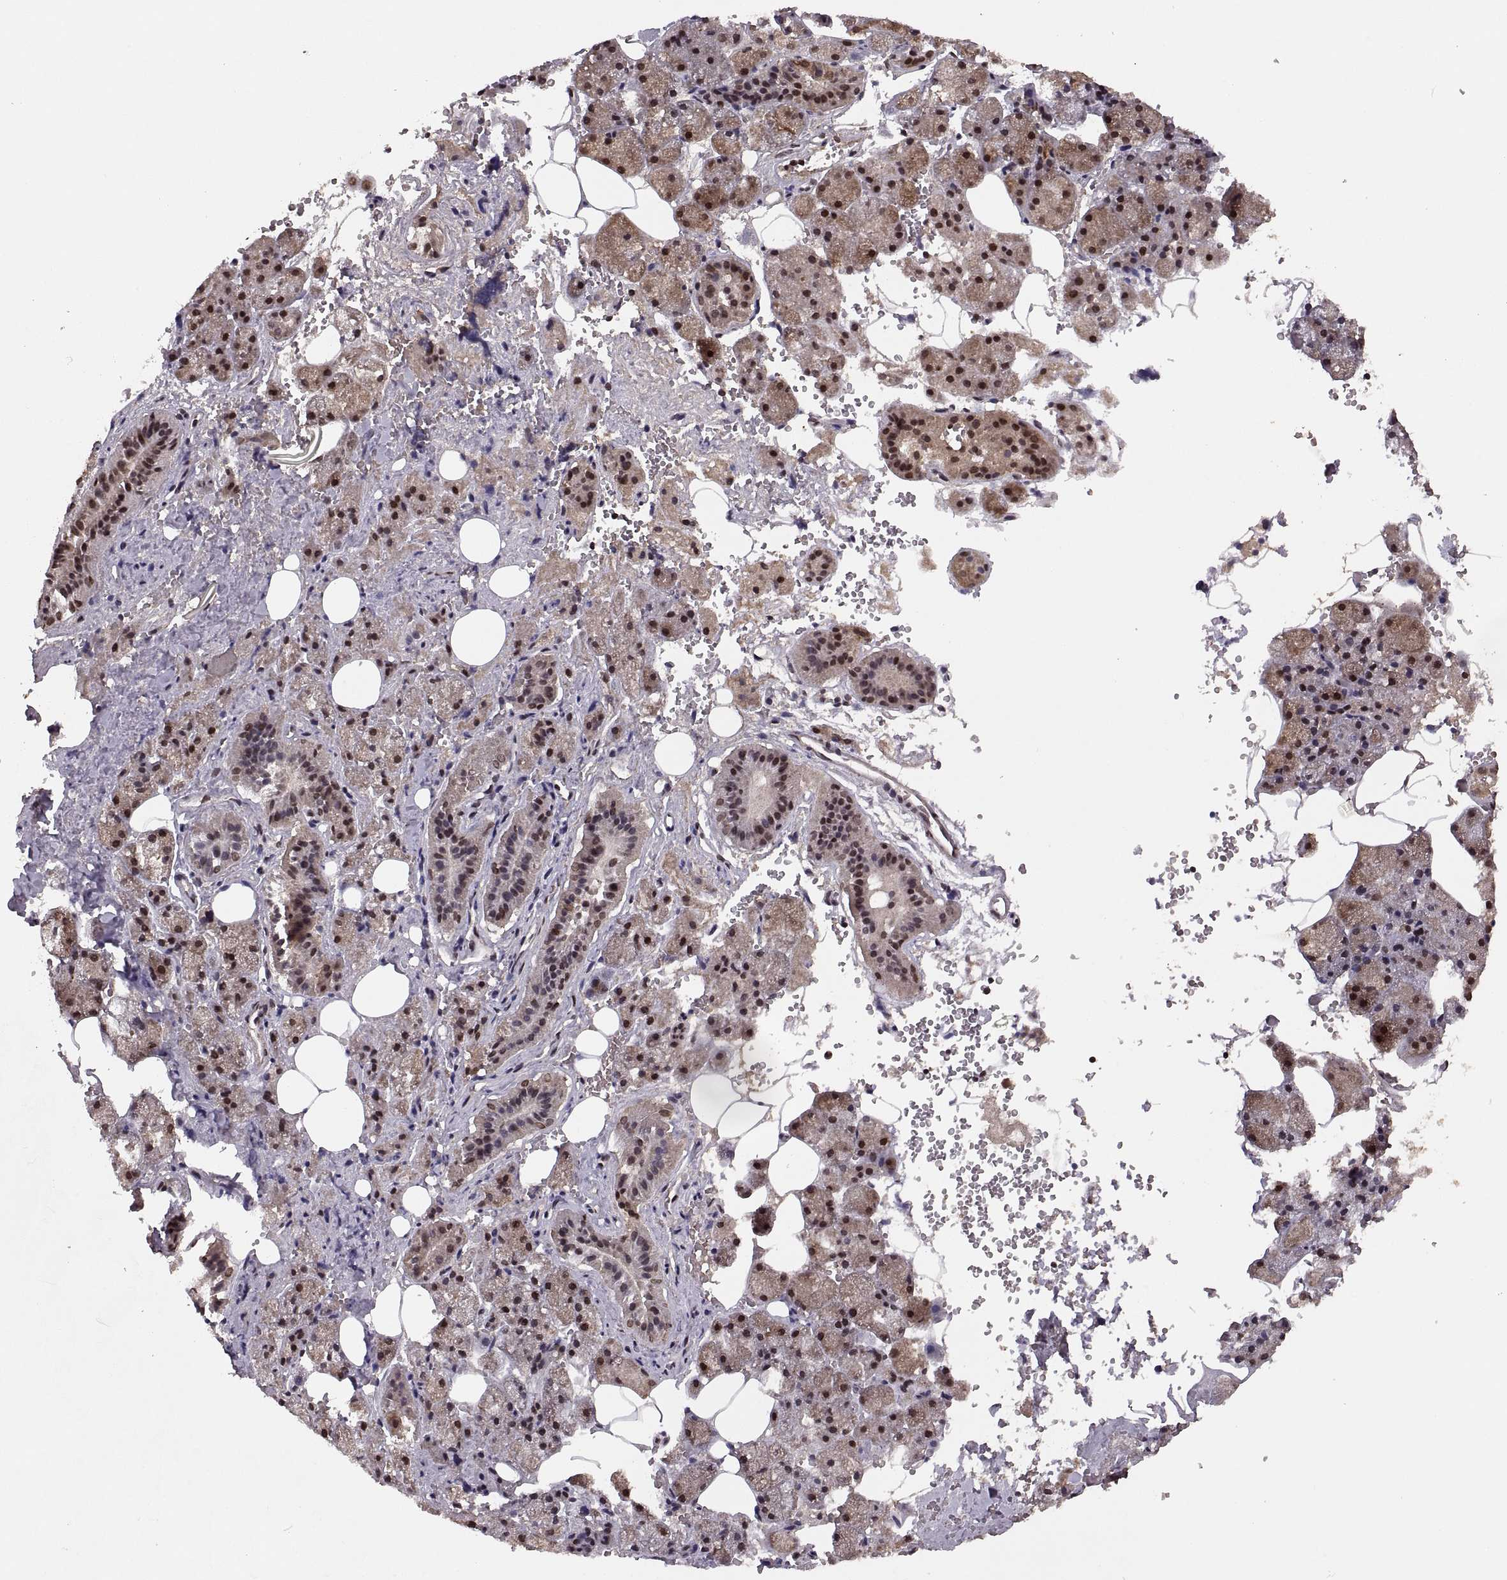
{"staining": {"intensity": "moderate", "quantity": "25%-75%", "location": "cytoplasmic/membranous,nuclear"}, "tissue": "salivary gland", "cell_type": "Glandular cells", "image_type": "normal", "snomed": [{"axis": "morphology", "description": "Normal tissue, NOS"}, {"axis": "topography", "description": "Salivary gland"}], "caption": "Salivary gland stained with a protein marker demonstrates moderate staining in glandular cells.", "gene": "RFT1", "patient": {"sex": "male", "age": 38}}